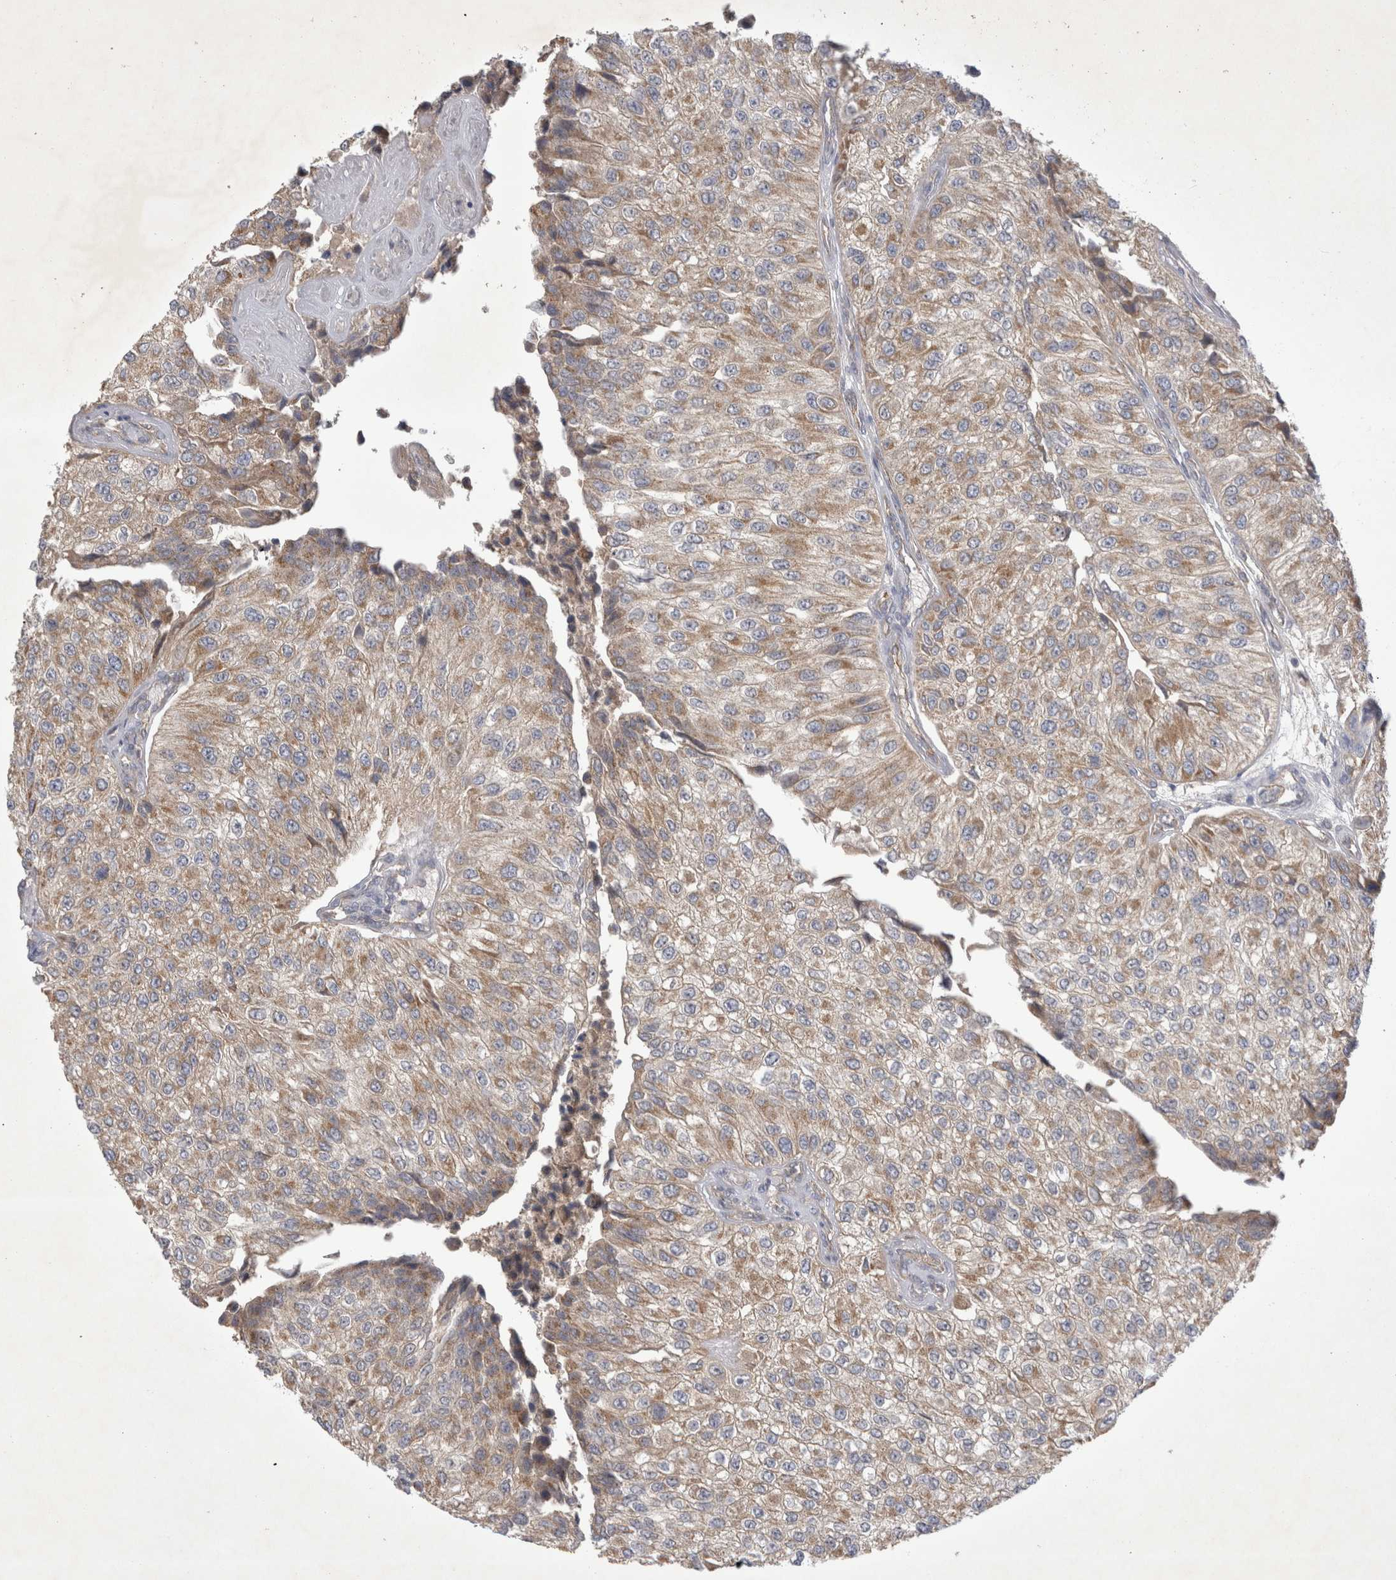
{"staining": {"intensity": "moderate", "quantity": ">75%", "location": "cytoplasmic/membranous"}, "tissue": "urothelial cancer", "cell_type": "Tumor cells", "image_type": "cancer", "snomed": [{"axis": "morphology", "description": "Urothelial carcinoma, High grade"}, {"axis": "topography", "description": "Kidney"}, {"axis": "topography", "description": "Urinary bladder"}], "caption": "High-power microscopy captured an IHC image of urothelial carcinoma (high-grade), revealing moderate cytoplasmic/membranous expression in approximately >75% of tumor cells.", "gene": "SRD5A3", "patient": {"sex": "male", "age": 77}}